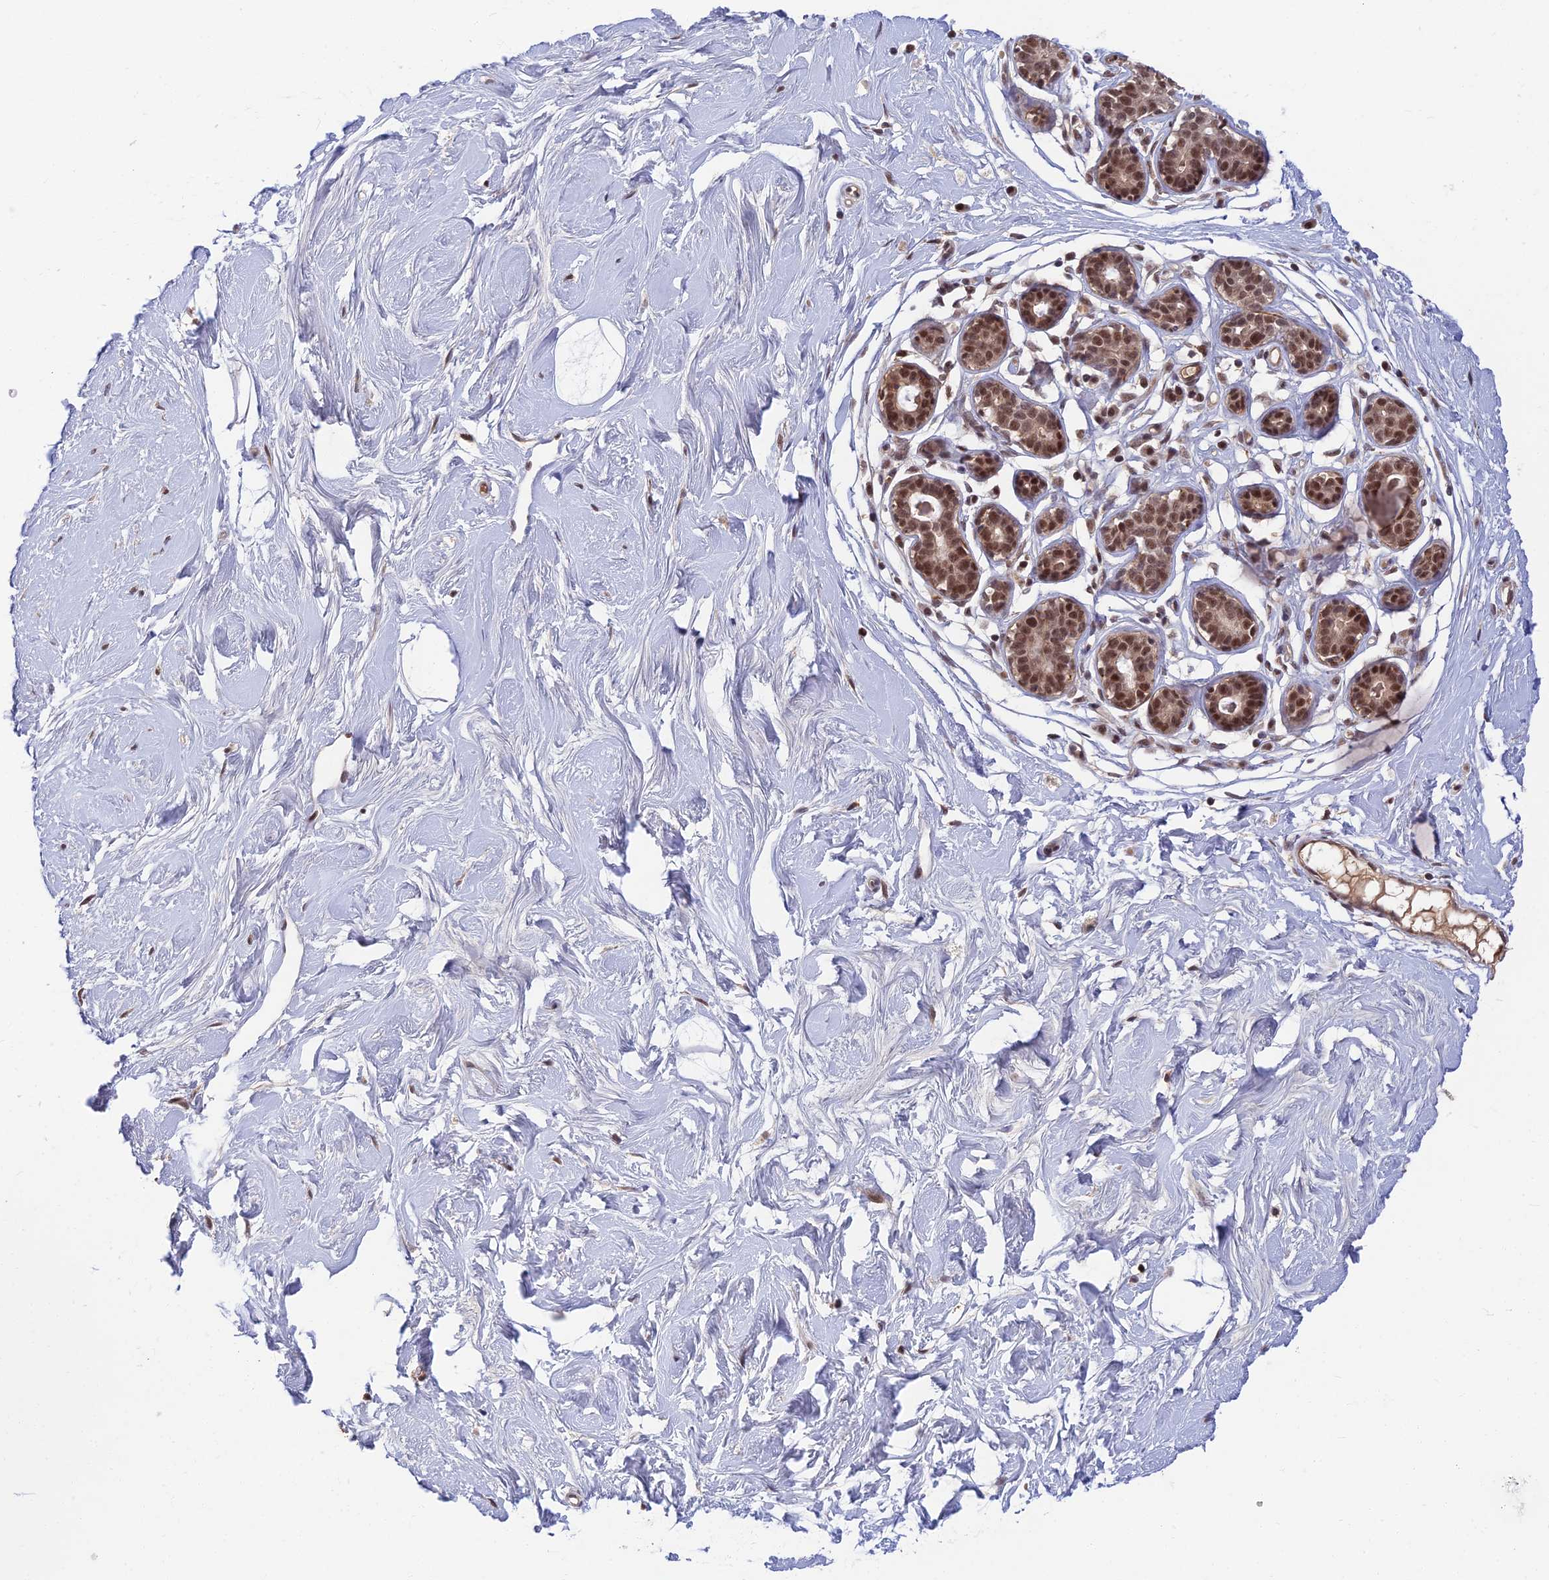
{"staining": {"intensity": "moderate", "quantity": ">75%", "location": "nuclear"}, "tissue": "breast", "cell_type": "Adipocytes", "image_type": "normal", "snomed": [{"axis": "morphology", "description": "Normal tissue, NOS"}, {"axis": "morphology", "description": "Adenoma, NOS"}, {"axis": "topography", "description": "Breast"}], "caption": "Brown immunohistochemical staining in benign breast shows moderate nuclear positivity in approximately >75% of adipocytes. Nuclei are stained in blue.", "gene": "TCEA2", "patient": {"sex": "female", "age": 23}}